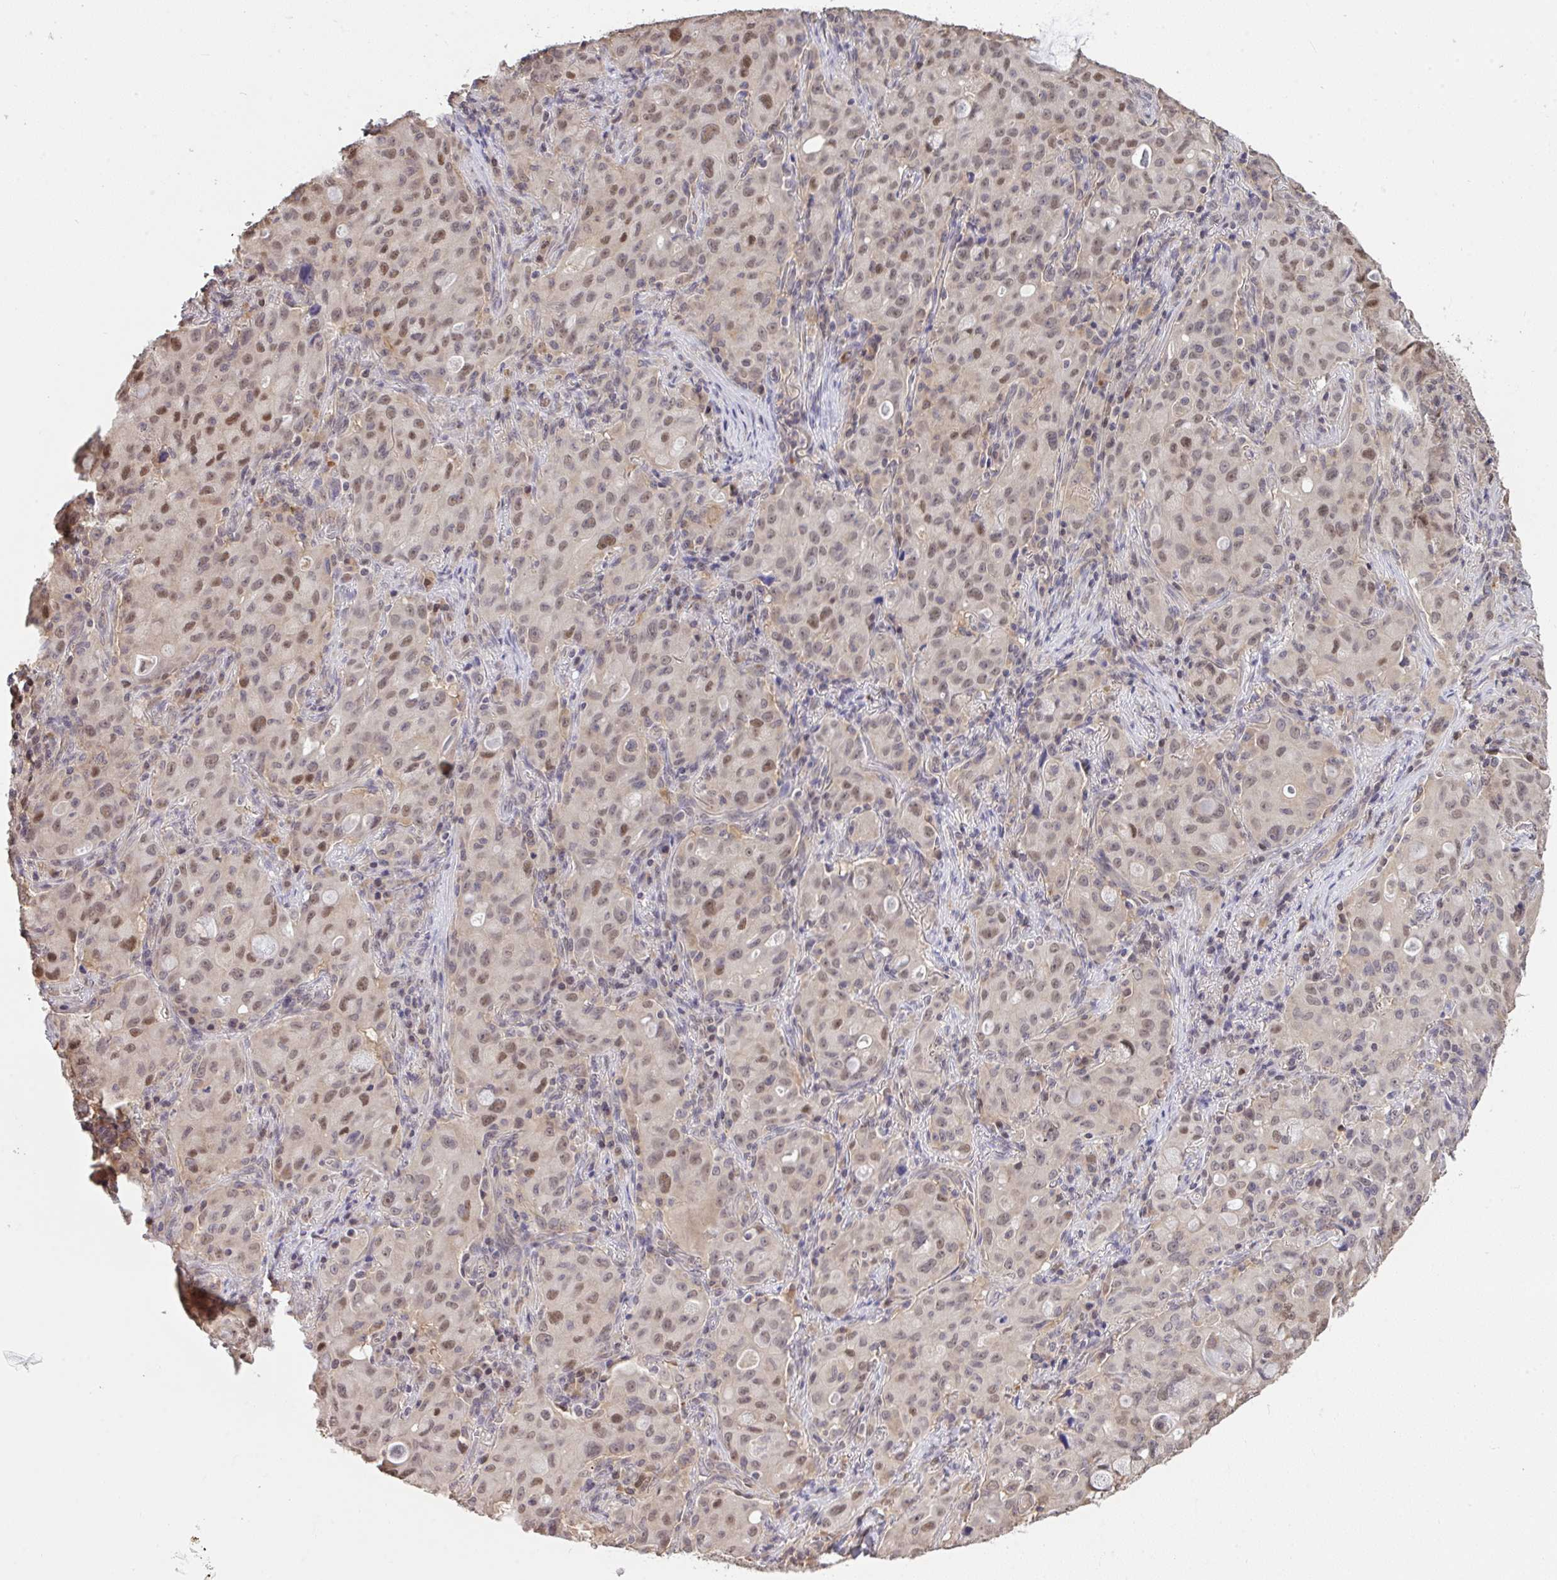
{"staining": {"intensity": "moderate", "quantity": "25%-75%", "location": "nuclear"}, "tissue": "lung cancer", "cell_type": "Tumor cells", "image_type": "cancer", "snomed": [{"axis": "morphology", "description": "Adenocarcinoma, NOS"}, {"axis": "topography", "description": "Lung"}], "caption": "About 25%-75% of tumor cells in human lung adenocarcinoma exhibit moderate nuclear protein staining as visualized by brown immunohistochemical staining.", "gene": "C12orf57", "patient": {"sex": "female", "age": 44}}